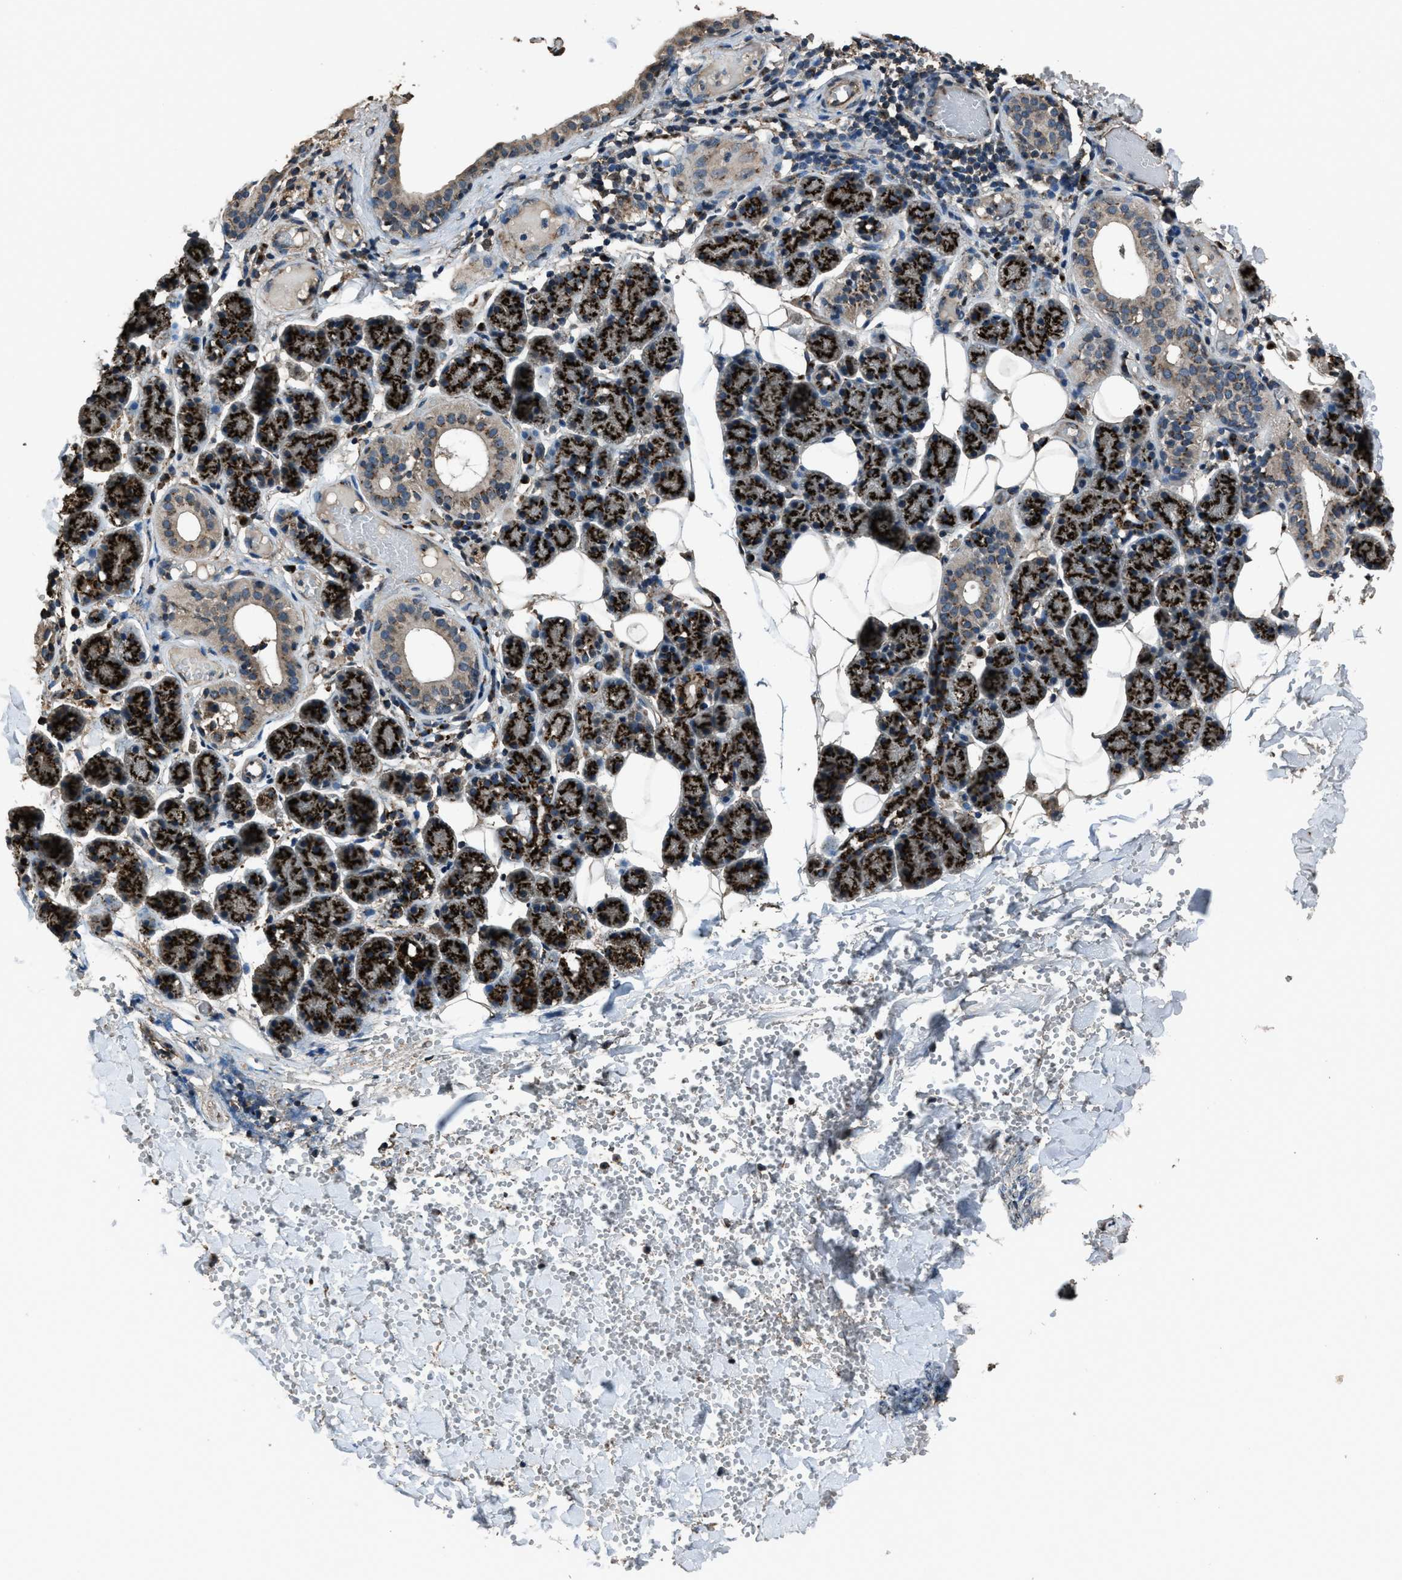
{"staining": {"intensity": "strong", "quantity": ">75%", "location": "cytoplasmic/membranous"}, "tissue": "salivary gland", "cell_type": "Glandular cells", "image_type": "normal", "snomed": [{"axis": "morphology", "description": "Normal tissue, NOS"}, {"axis": "topography", "description": "Salivary gland"}], "caption": "Brown immunohistochemical staining in normal salivary gland shows strong cytoplasmic/membranous expression in about >75% of glandular cells. The protein of interest is shown in brown color, while the nuclei are stained blue.", "gene": "SLC38A10", "patient": {"sex": "female", "age": 33}}